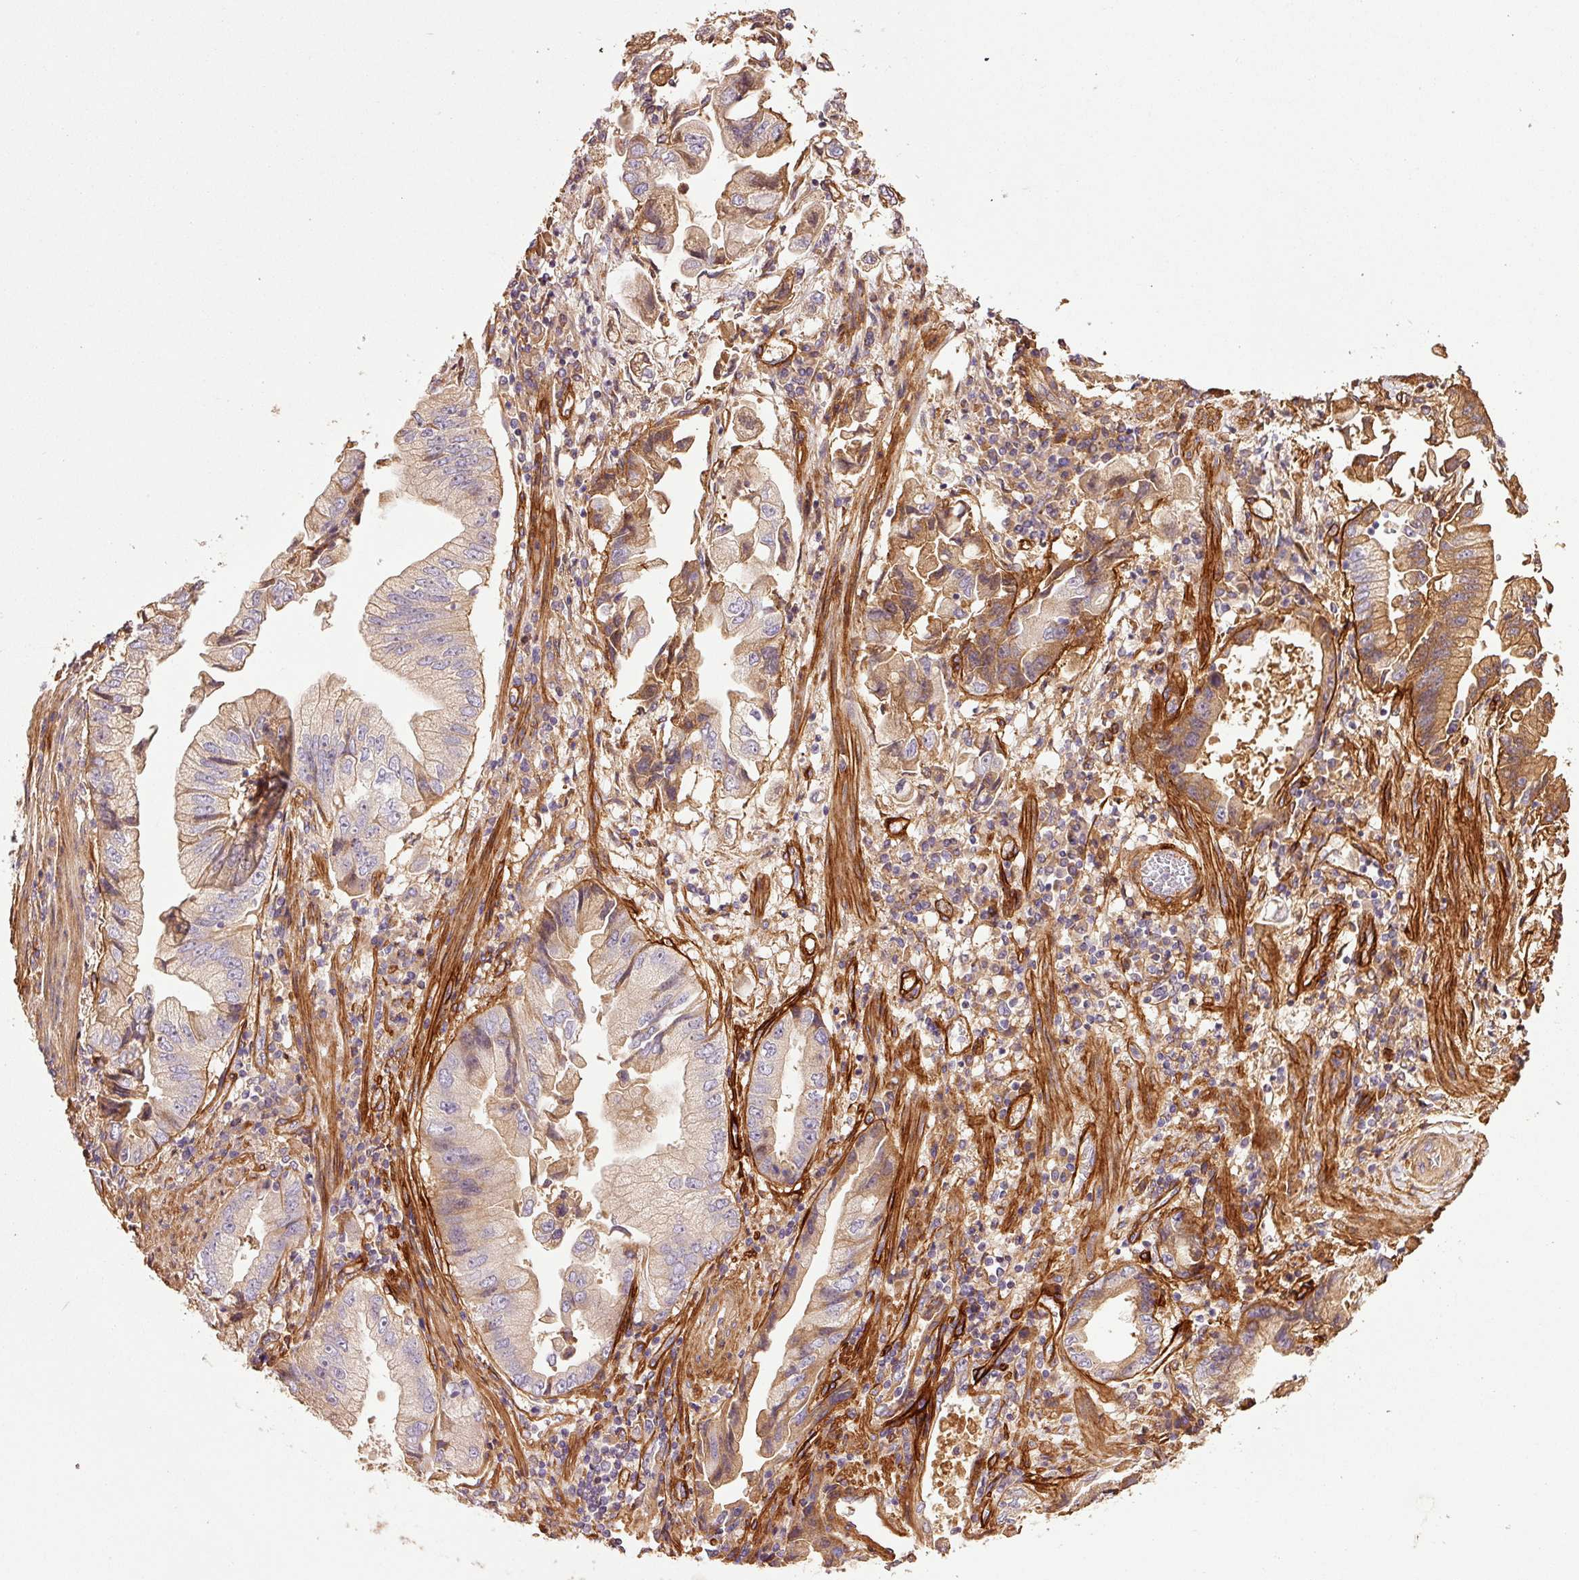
{"staining": {"intensity": "moderate", "quantity": "25%-75%", "location": "cytoplasmic/membranous"}, "tissue": "stomach cancer", "cell_type": "Tumor cells", "image_type": "cancer", "snomed": [{"axis": "morphology", "description": "Adenocarcinoma, NOS"}, {"axis": "topography", "description": "Stomach"}], "caption": "About 25%-75% of tumor cells in human adenocarcinoma (stomach) show moderate cytoplasmic/membranous protein staining as visualized by brown immunohistochemical staining.", "gene": "NID2", "patient": {"sex": "male", "age": 62}}